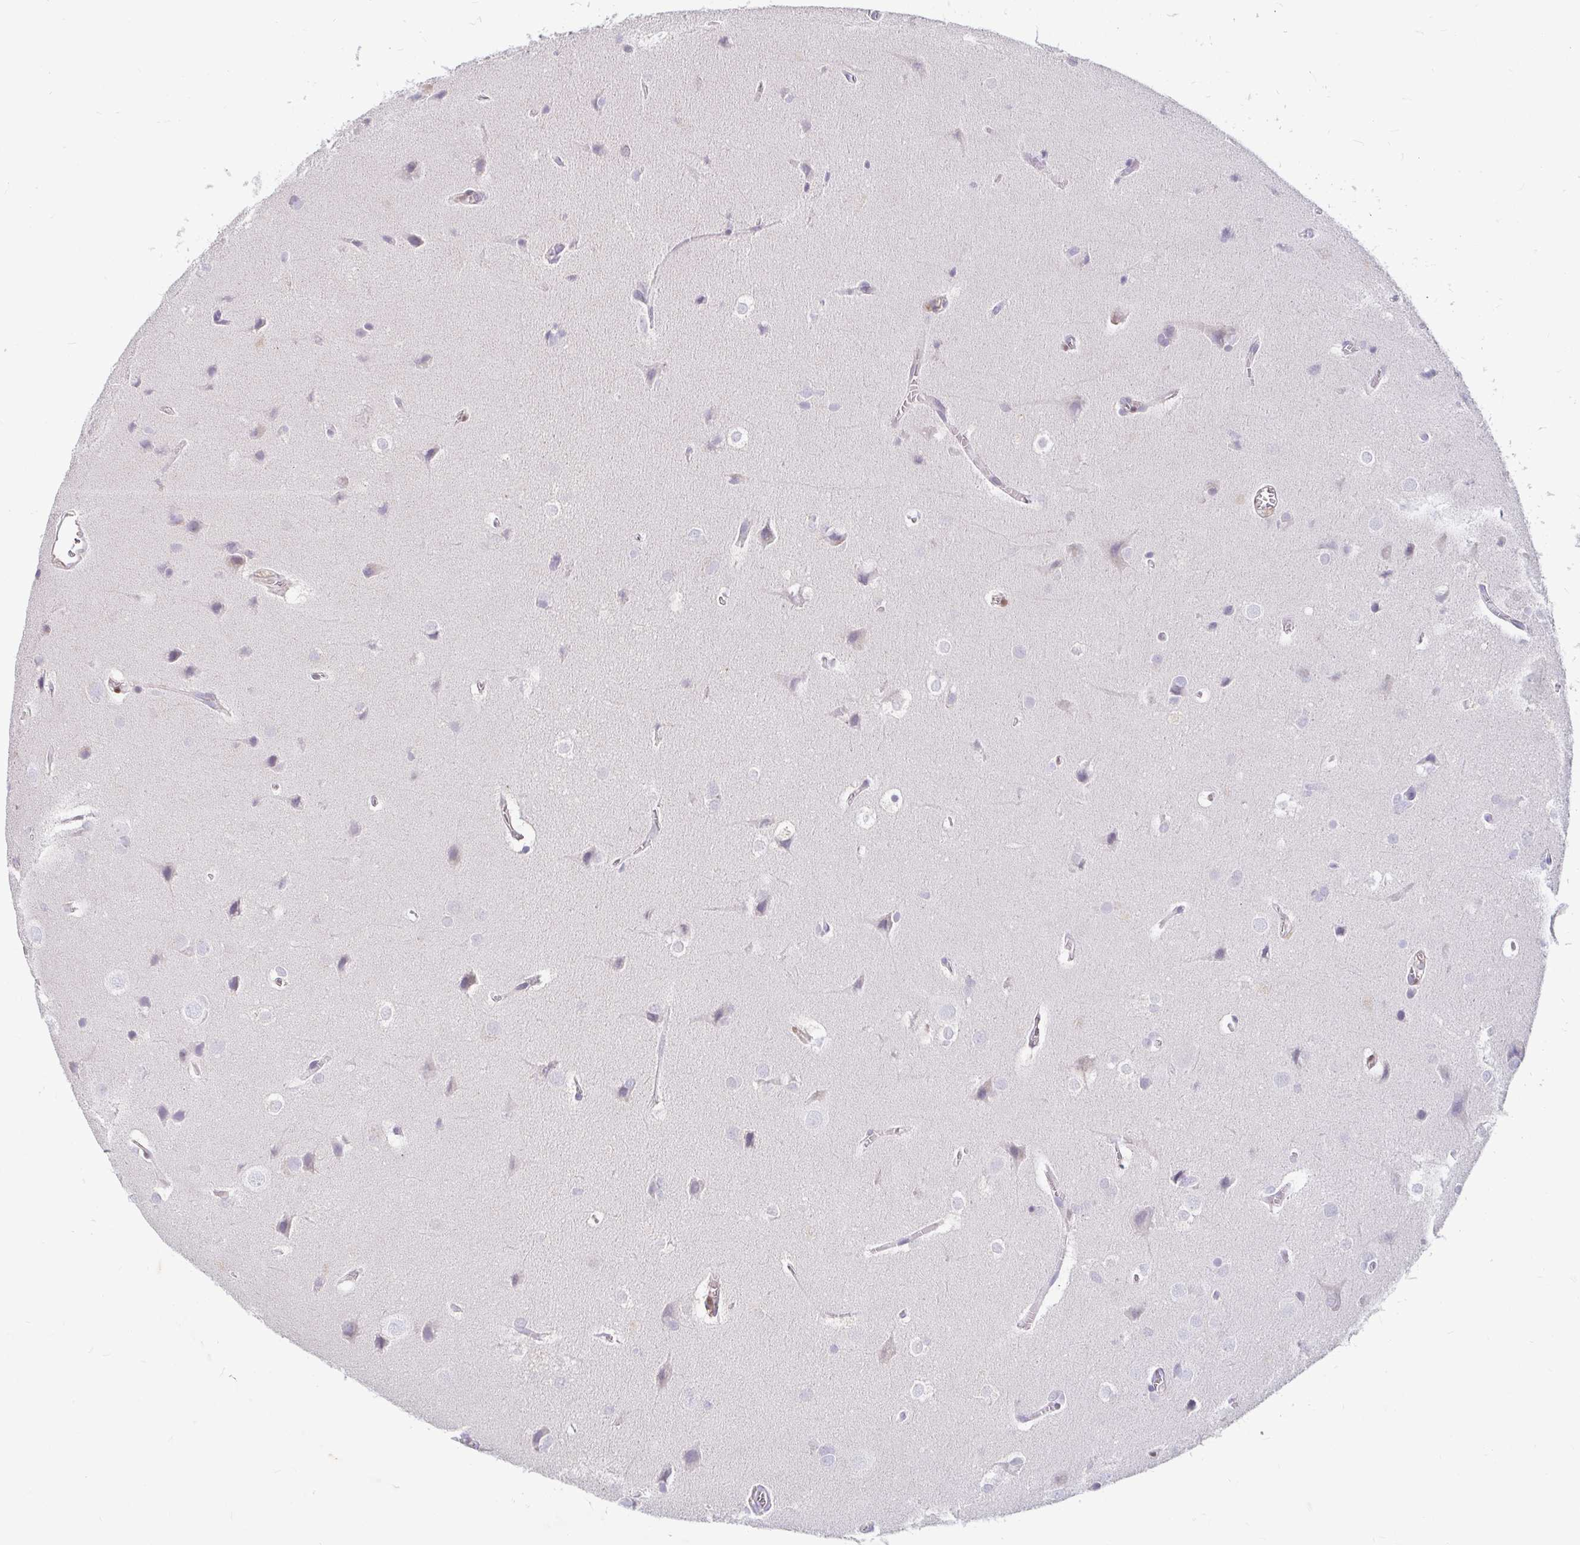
{"staining": {"intensity": "negative", "quantity": "none", "location": "none"}, "tissue": "glioma", "cell_type": "Tumor cells", "image_type": "cancer", "snomed": [{"axis": "morphology", "description": "Glioma, malignant, Low grade"}, {"axis": "topography", "description": "Brain"}], "caption": "Immunohistochemistry (IHC) histopathology image of neoplastic tissue: malignant glioma (low-grade) stained with DAB (3,3'-diaminobenzidine) displays no significant protein staining in tumor cells.", "gene": "ADH1A", "patient": {"sex": "female", "age": 34}}